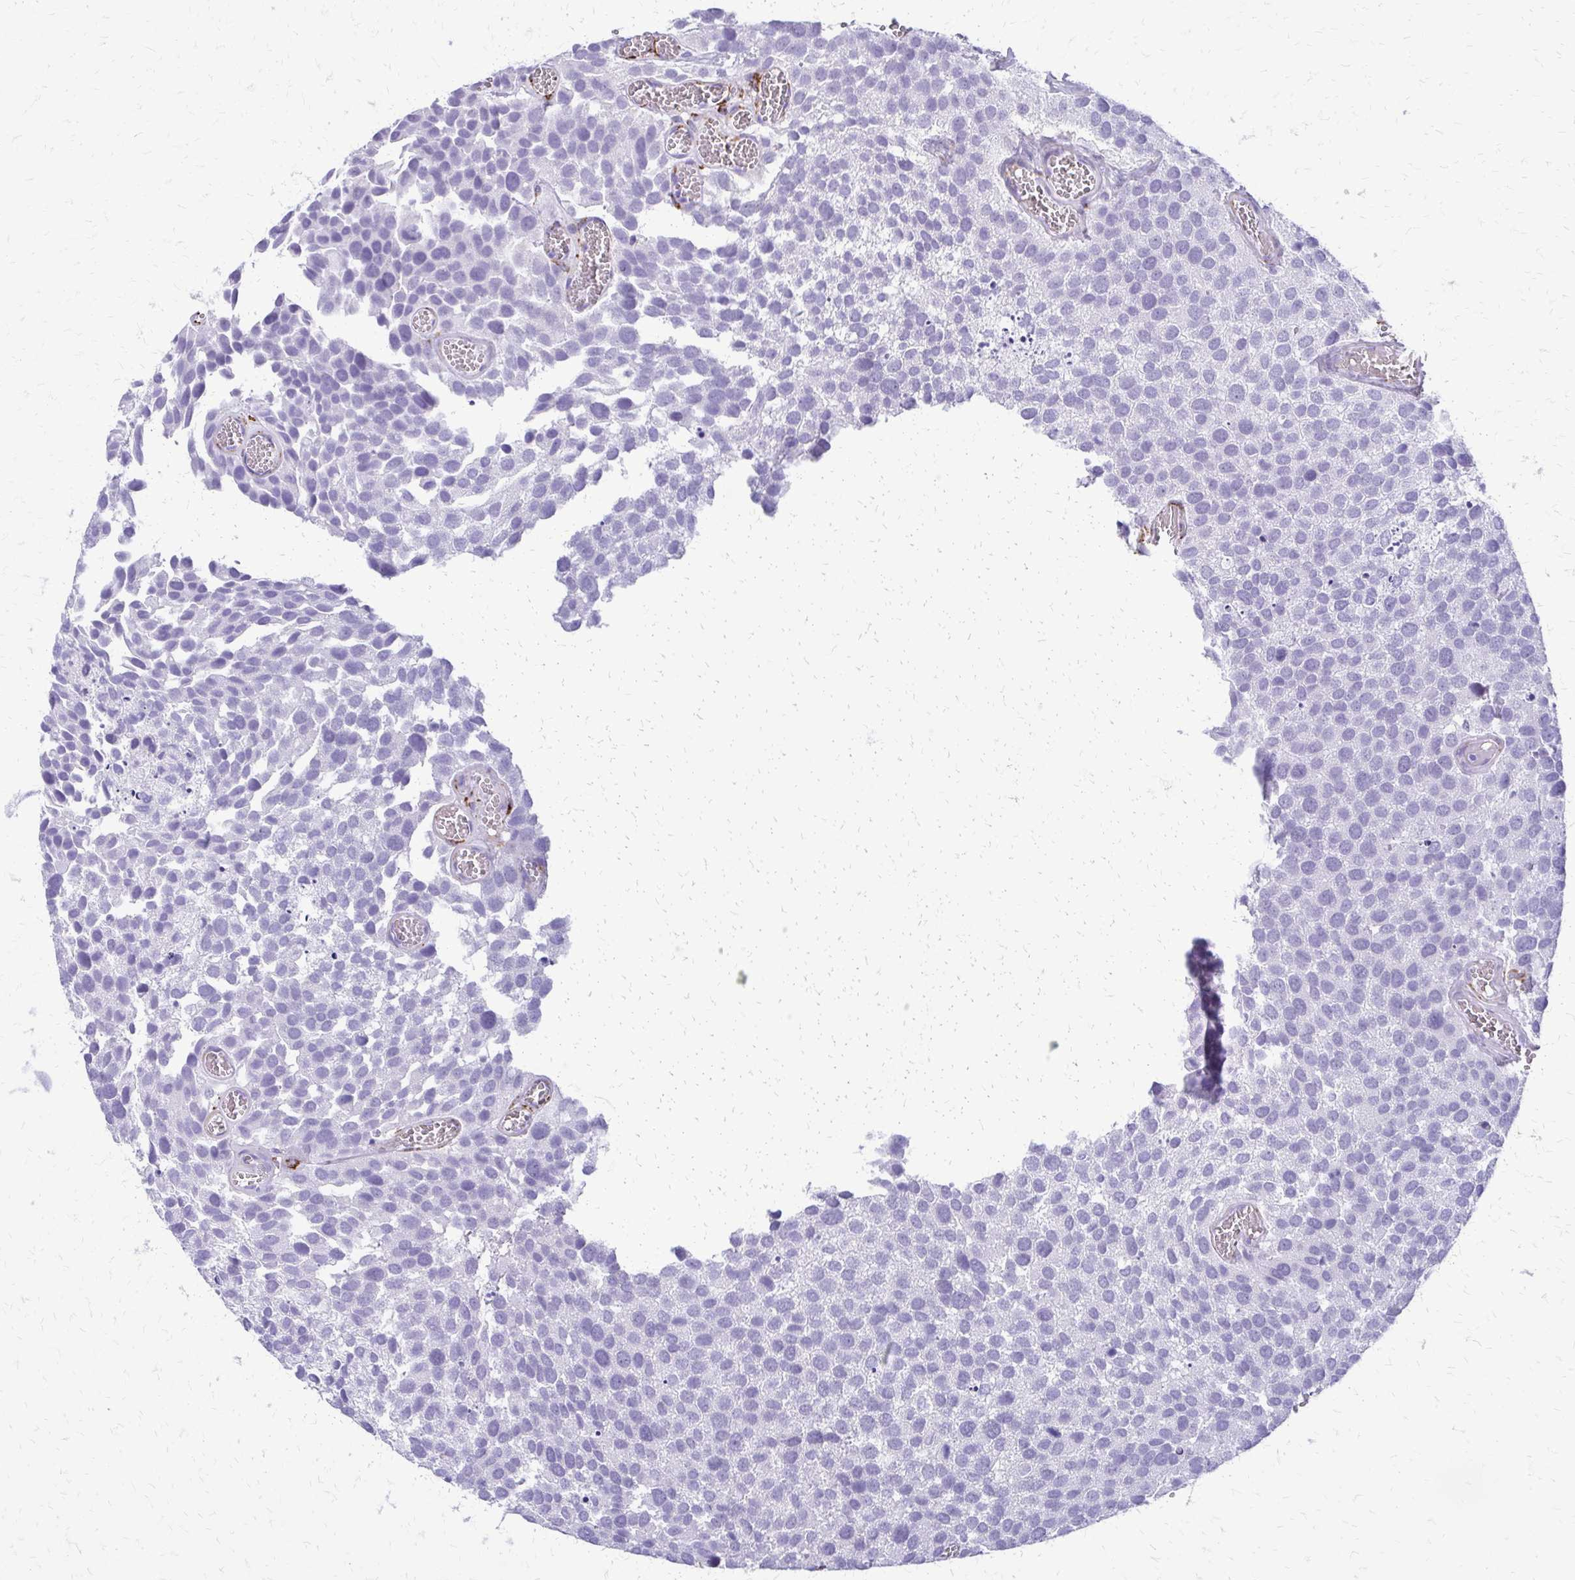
{"staining": {"intensity": "negative", "quantity": "none", "location": "none"}, "tissue": "urothelial cancer", "cell_type": "Tumor cells", "image_type": "cancer", "snomed": [{"axis": "morphology", "description": "Urothelial carcinoma, Low grade"}, {"axis": "topography", "description": "Urinary bladder"}], "caption": "Micrograph shows no significant protein staining in tumor cells of urothelial carcinoma (low-grade).", "gene": "FAM162B", "patient": {"sex": "female", "age": 69}}